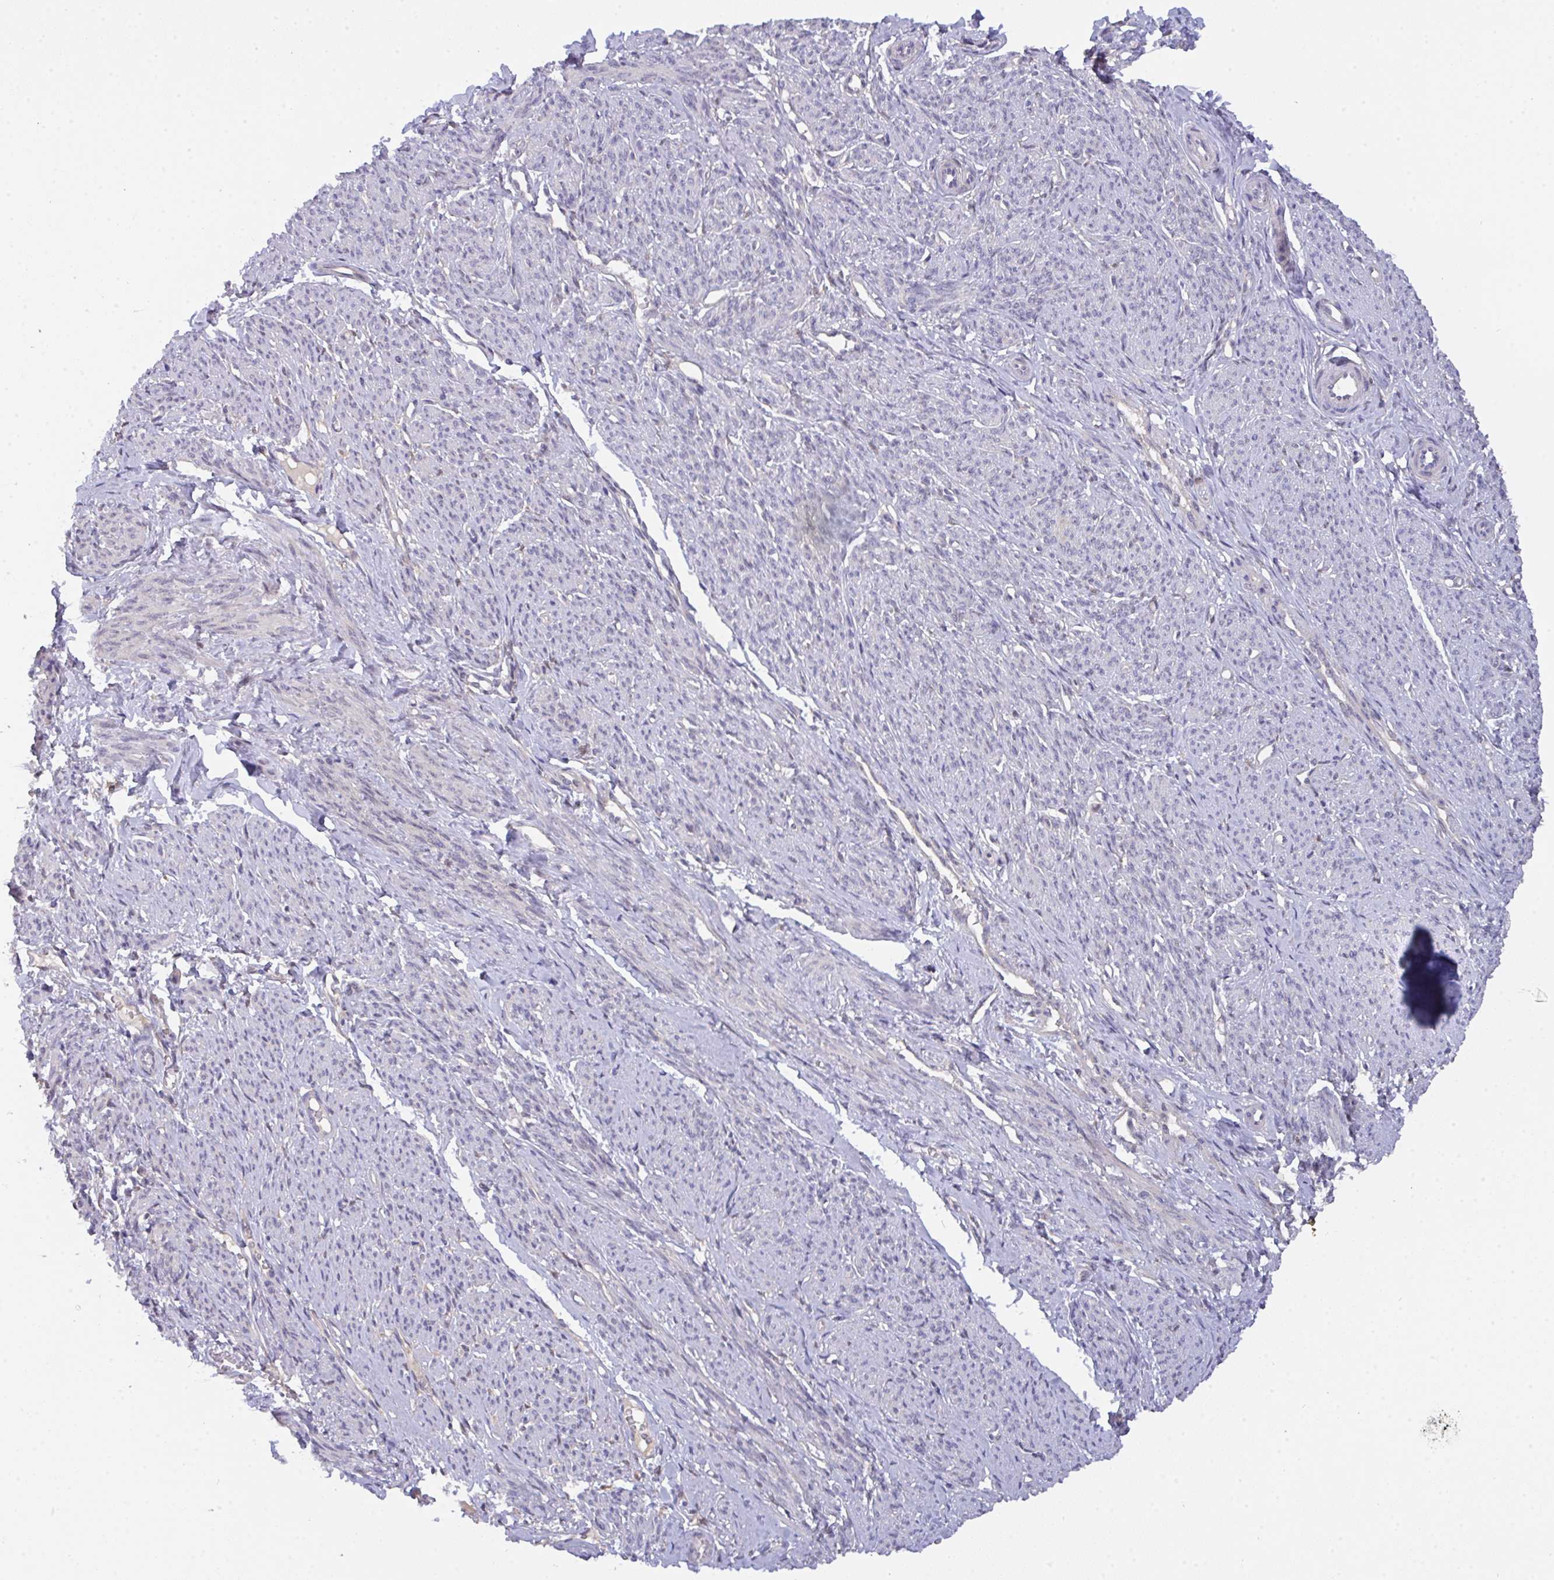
{"staining": {"intensity": "negative", "quantity": "none", "location": "none"}, "tissue": "smooth muscle", "cell_type": "Smooth muscle cells", "image_type": "normal", "snomed": [{"axis": "morphology", "description": "Normal tissue, NOS"}, {"axis": "topography", "description": "Smooth muscle"}], "caption": "There is no significant expression in smooth muscle cells of smooth muscle.", "gene": "L3HYPDH", "patient": {"sex": "female", "age": 65}}